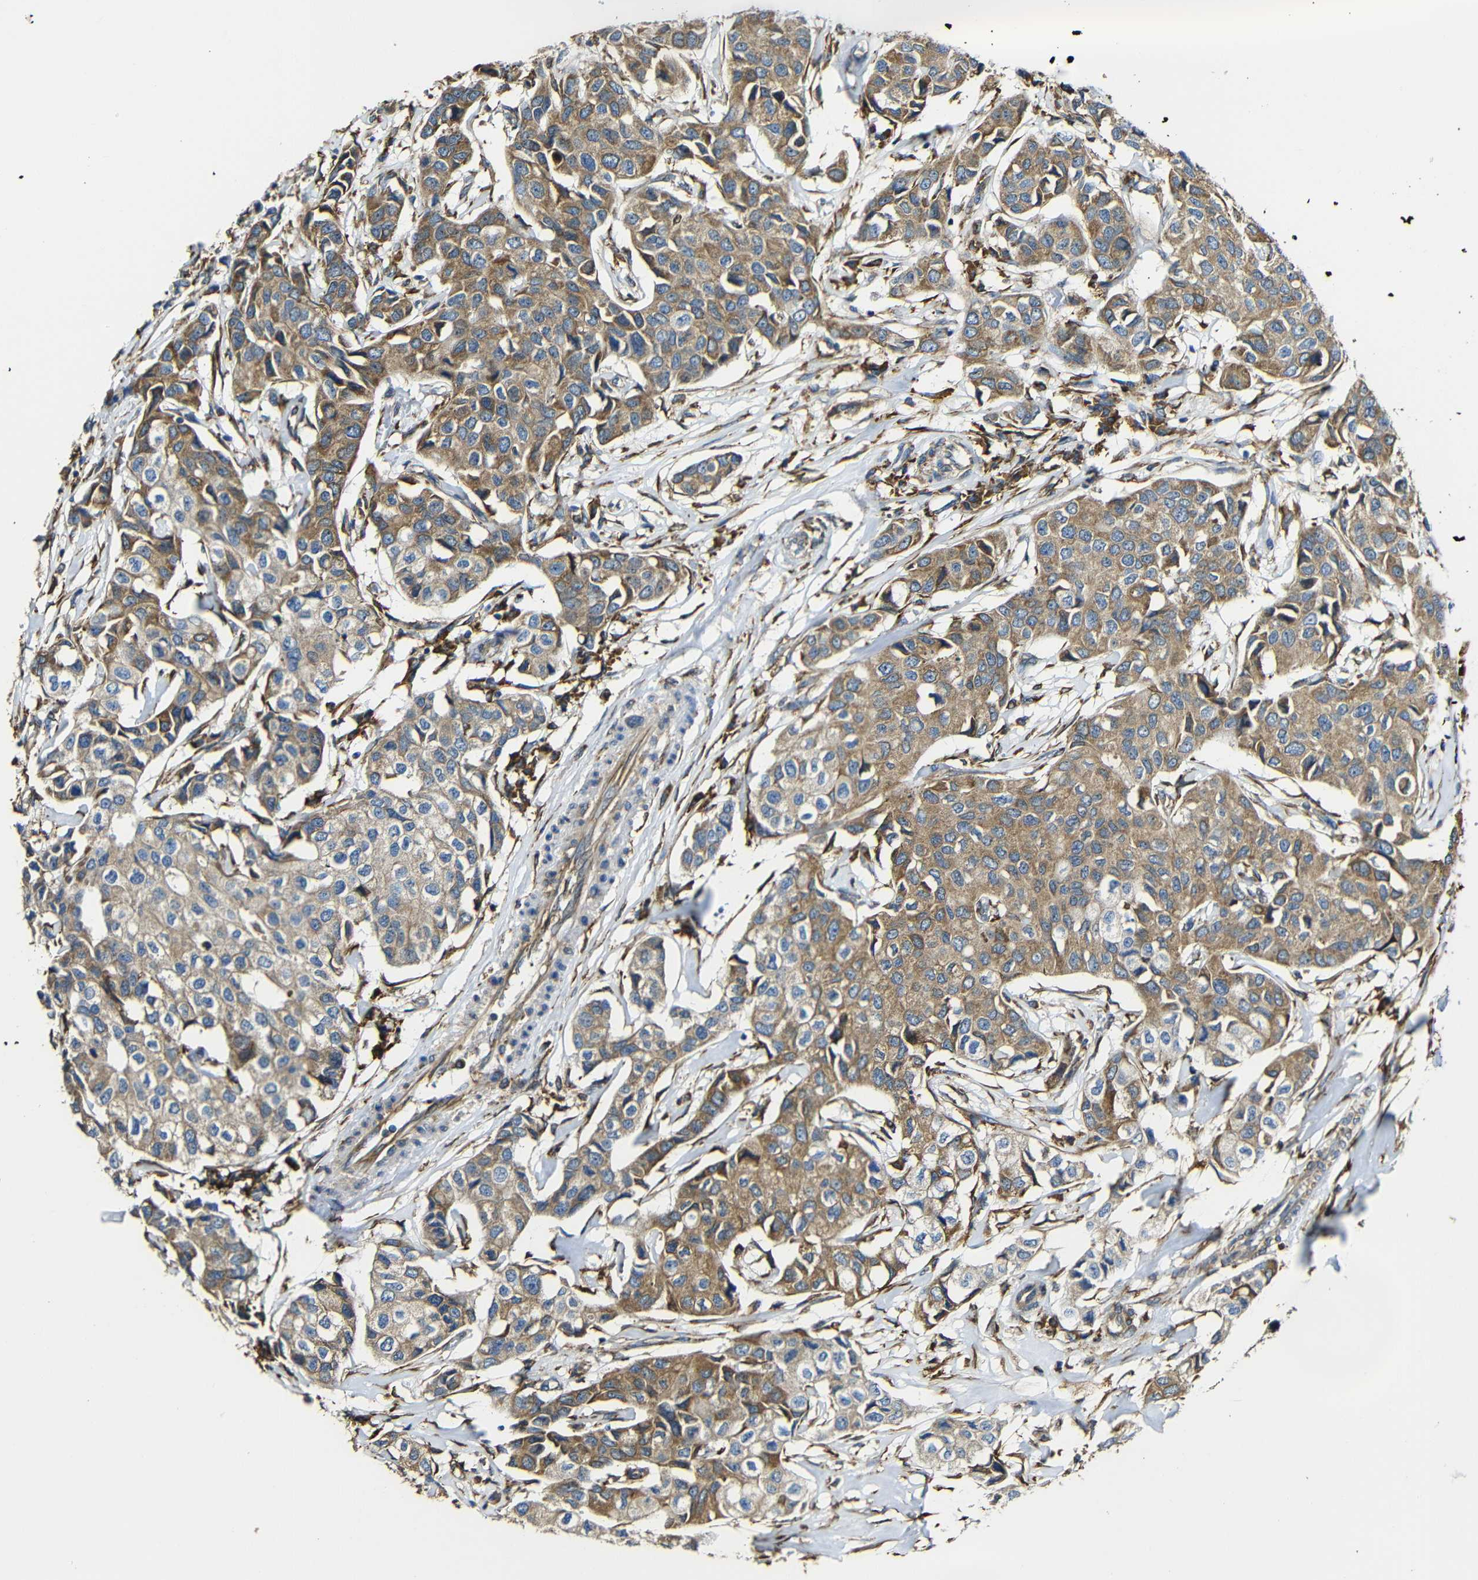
{"staining": {"intensity": "moderate", "quantity": ">75%", "location": "cytoplasmic/membranous"}, "tissue": "breast cancer", "cell_type": "Tumor cells", "image_type": "cancer", "snomed": [{"axis": "morphology", "description": "Duct carcinoma"}, {"axis": "topography", "description": "Breast"}], "caption": "A histopathology image showing moderate cytoplasmic/membranous expression in approximately >75% of tumor cells in invasive ductal carcinoma (breast), as visualized by brown immunohistochemical staining.", "gene": "PPIB", "patient": {"sex": "female", "age": 80}}